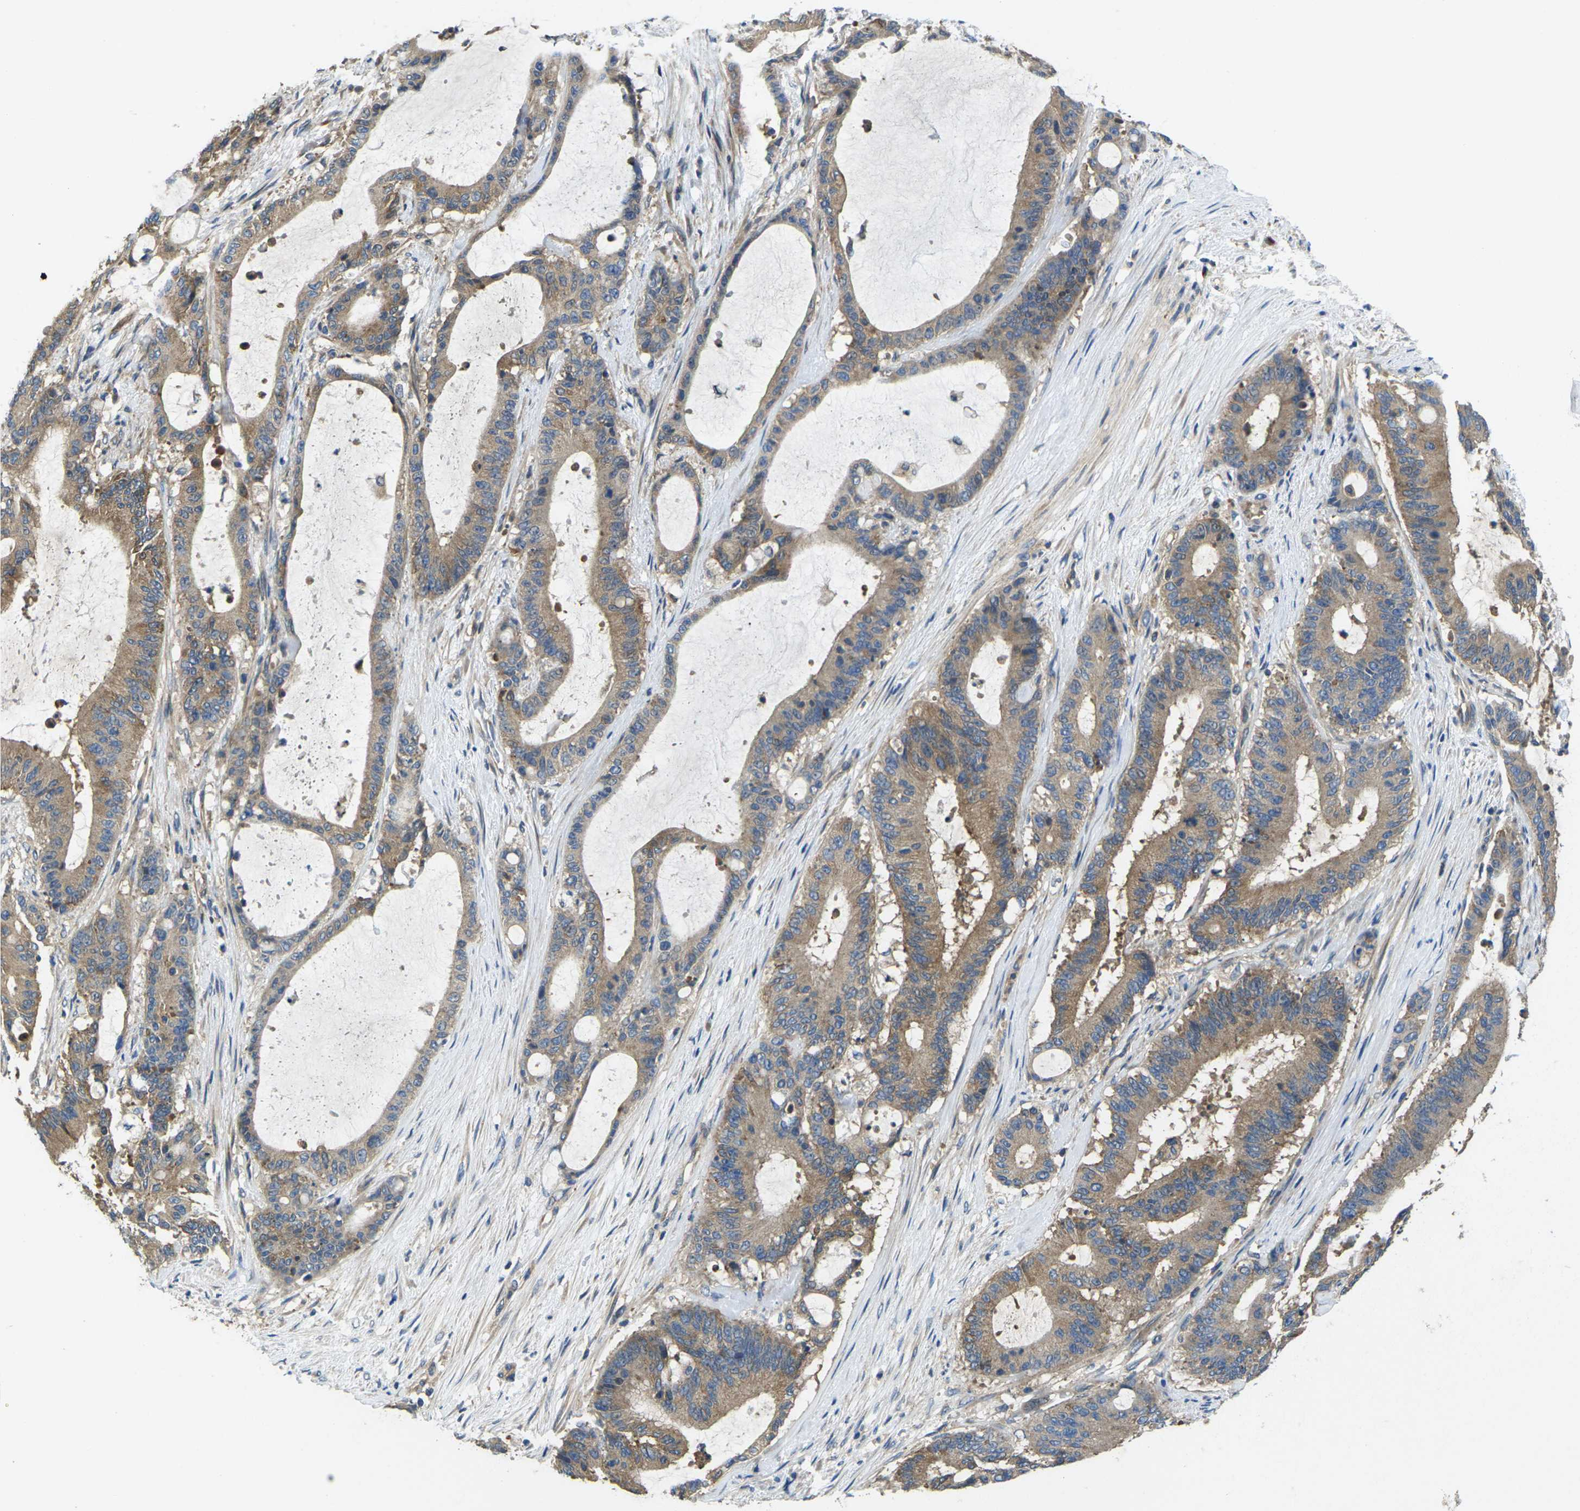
{"staining": {"intensity": "moderate", "quantity": ">75%", "location": "cytoplasmic/membranous"}, "tissue": "liver cancer", "cell_type": "Tumor cells", "image_type": "cancer", "snomed": [{"axis": "morphology", "description": "Cholangiocarcinoma"}, {"axis": "topography", "description": "Liver"}], "caption": "Liver cancer (cholangiocarcinoma) stained for a protein (brown) reveals moderate cytoplasmic/membranous positive expression in about >75% of tumor cells.", "gene": "TMCC2", "patient": {"sex": "female", "age": 73}}